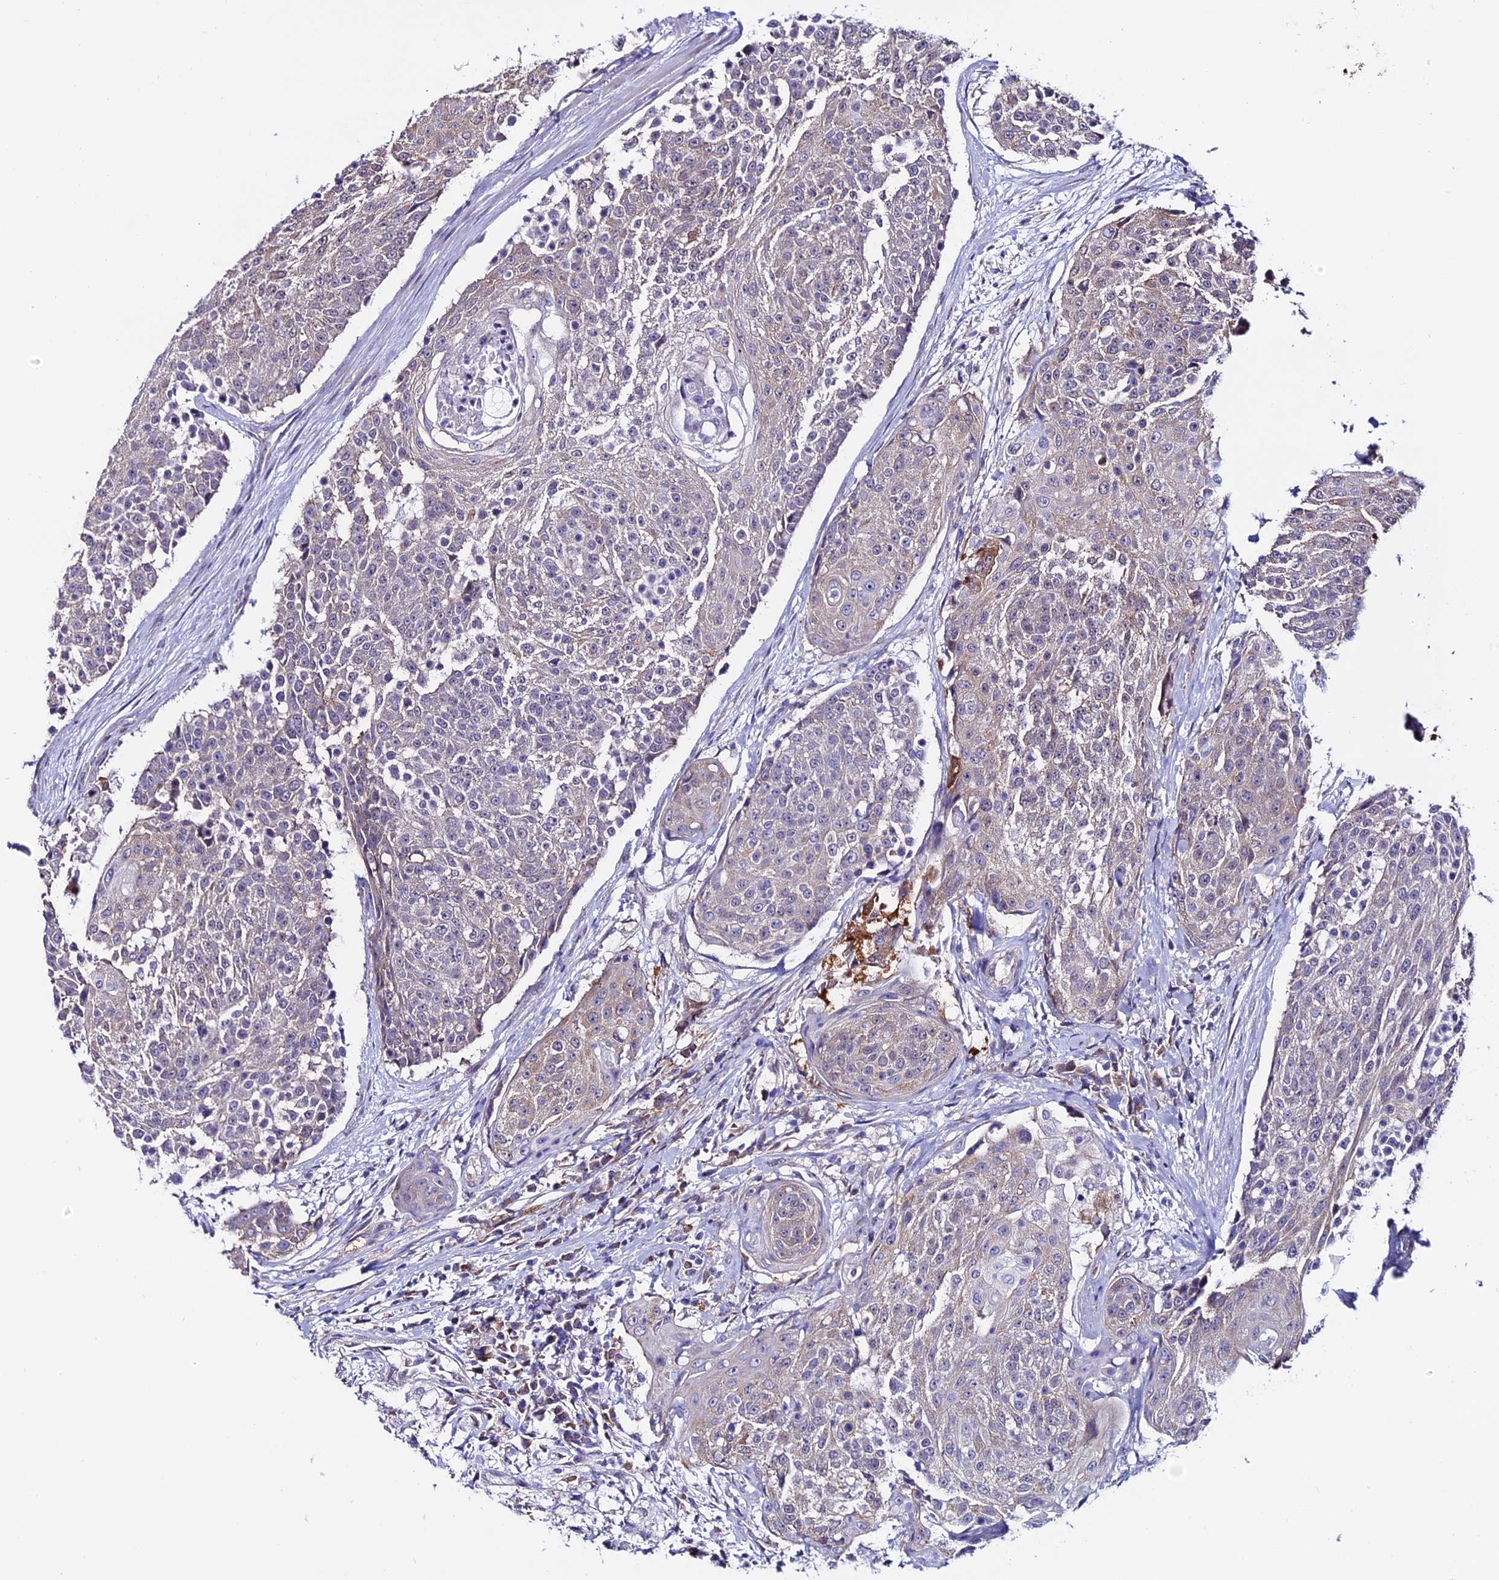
{"staining": {"intensity": "negative", "quantity": "none", "location": "none"}, "tissue": "urothelial cancer", "cell_type": "Tumor cells", "image_type": "cancer", "snomed": [{"axis": "morphology", "description": "Urothelial carcinoma, High grade"}, {"axis": "topography", "description": "Urinary bladder"}], "caption": "A photomicrograph of human high-grade urothelial carcinoma is negative for staining in tumor cells. (DAB immunohistochemistry (IHC) visualized using brightfield microscopy, high magnification).", "gene": "FZD8", "patient": {"sex": "female", "age": 63}}